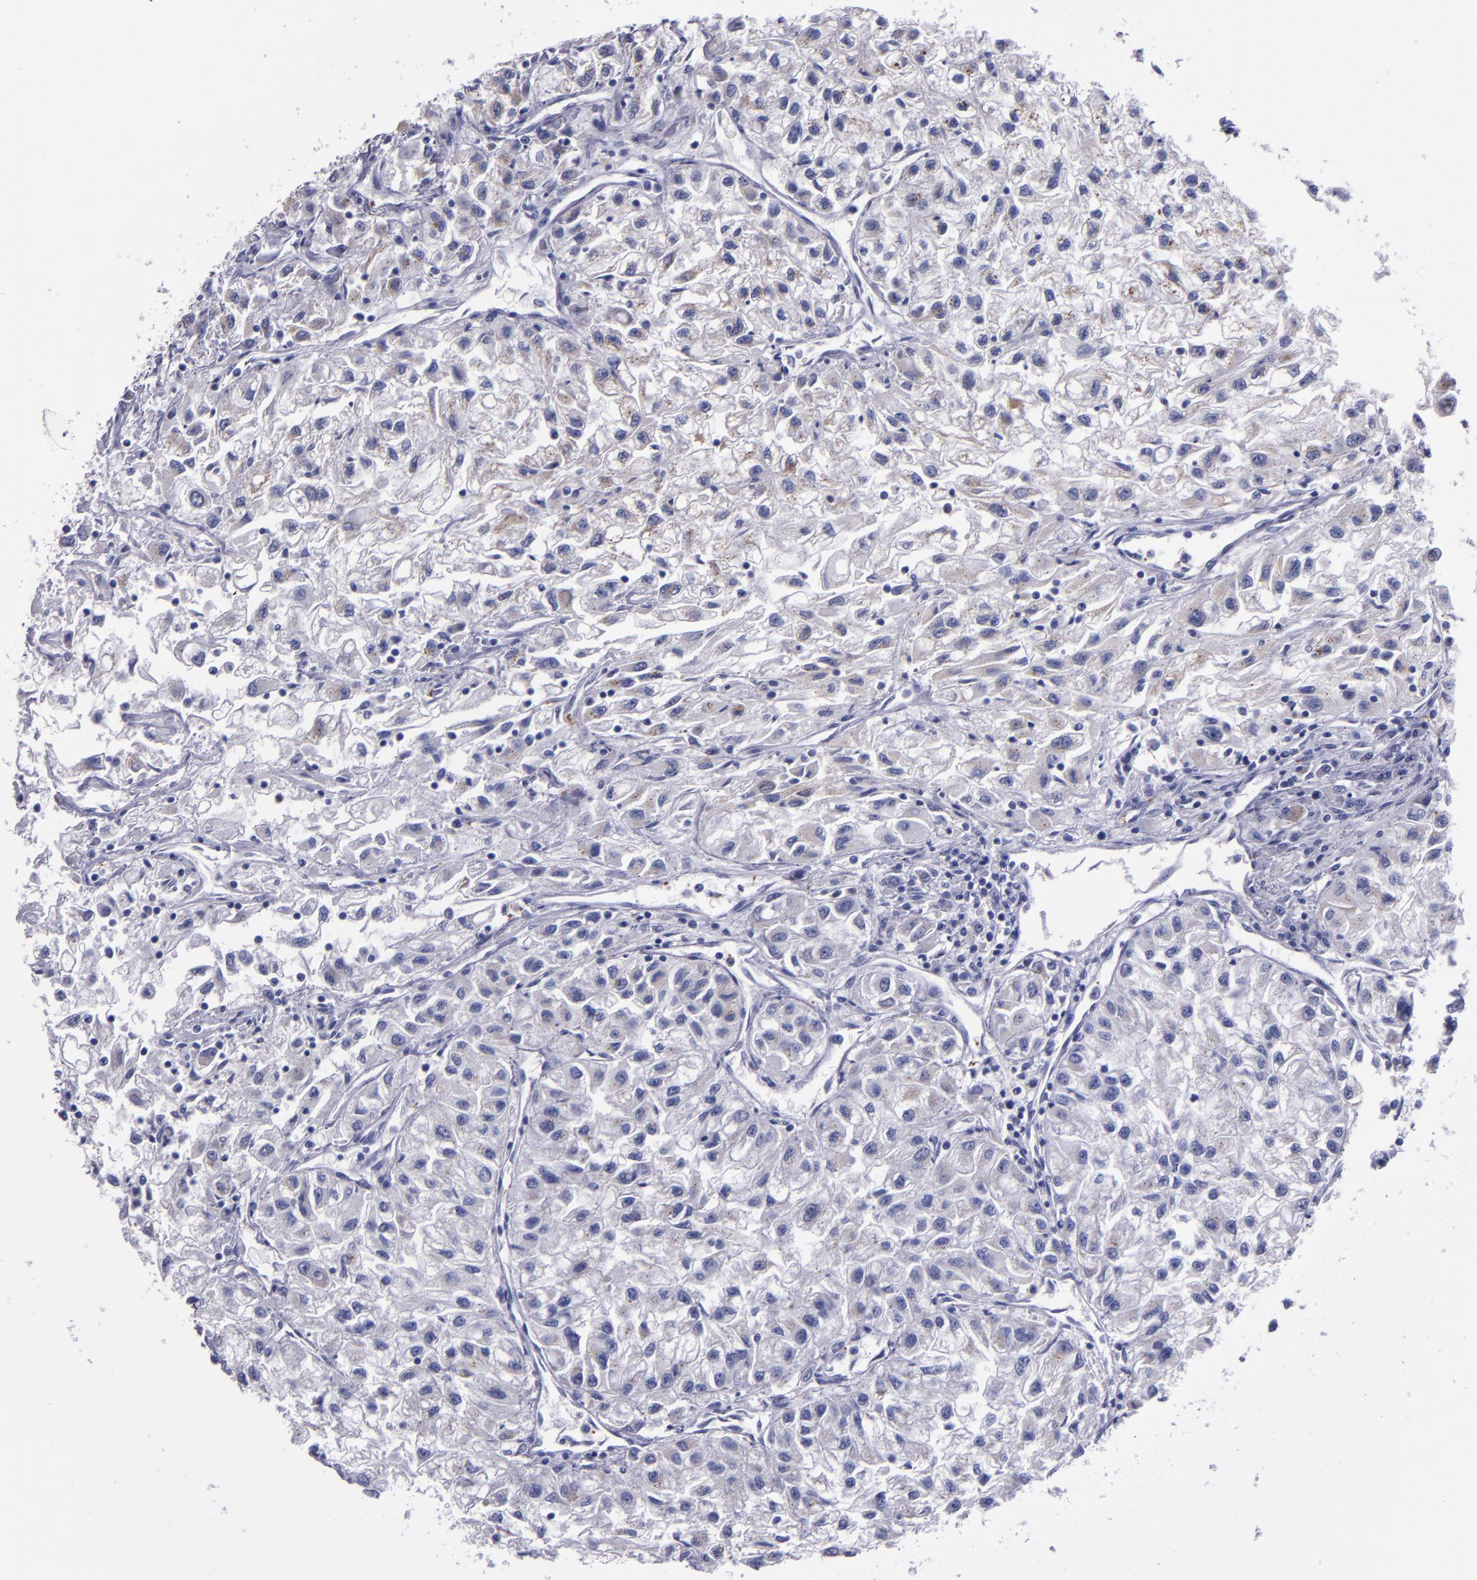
{"staining": {"intensity": "moderate", "quantity": "25%-75%", "location": "cytoplasmic/membranous"}, "tissue": "renal cancer", "cell_type": "Tumor cells", "image_type": "cancer", "snomed": [{"axis": "morphology", "description": "Adenocarcinoma, NOS"}, {"axis": "topography", "description": "Kidney"}], "caption": "Moderate cytoplasmic/membranous positivity for a protein is appreciated in approximately 25%-75% of tumor cells of adenocarcinoma (renal) using IHC.", "gene": "RAB41", "patient": {"sex": "male", "age": 59}}